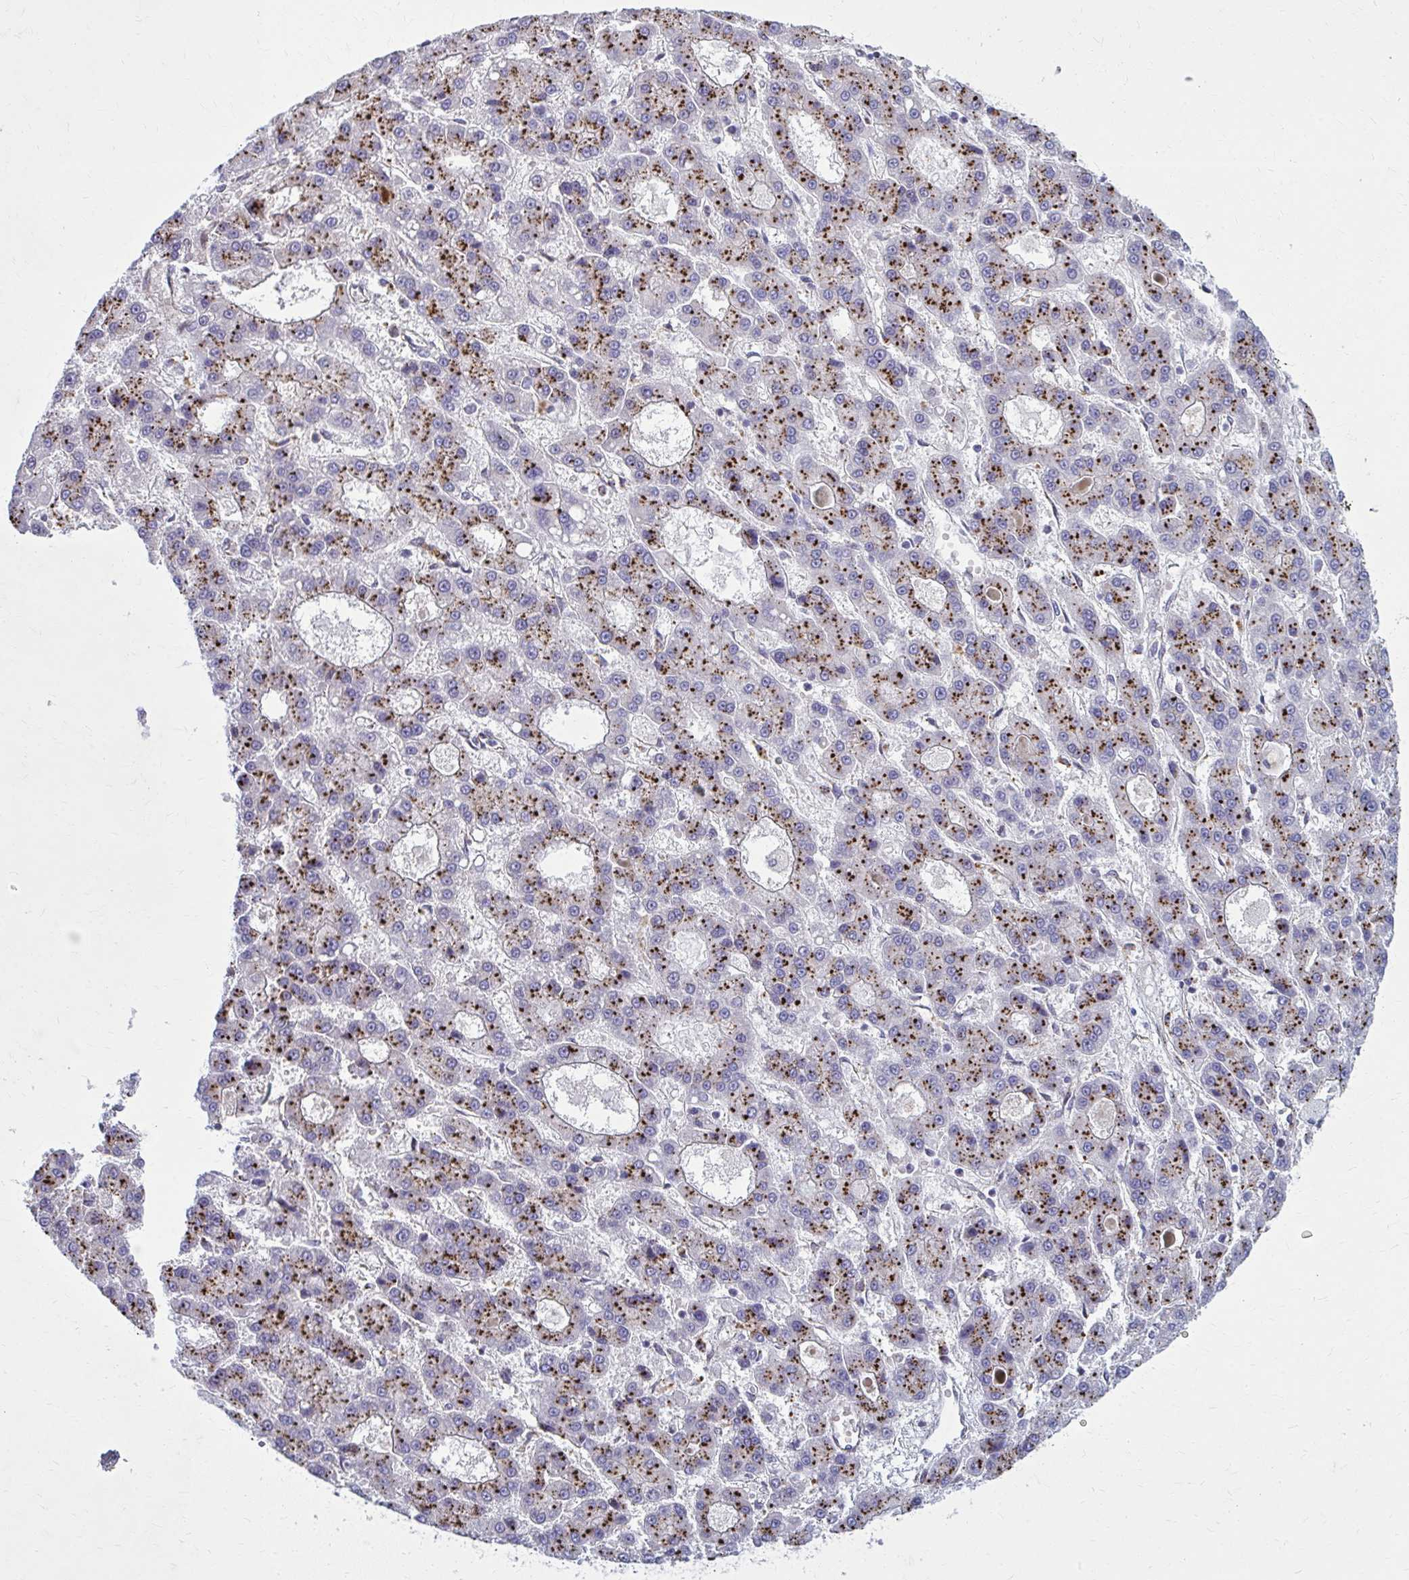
{"staining": {"intensity": "strong", "quantity": ">75%", "location": "cytoplasmic/membranous"}, "tissue": "liver cancer", "cell_type": "Tumor cells", "image_type": "cancer", "snomed": [{"axis": "morphology", "description": "Carcinoma, Hepatocellular, NOS"}, {"axis": "topography", "description": "Liver"}], "caption": "Strong cytoplasmic/membranous positivity is seen in approximately >75% of tumor cells in liver cancer (hepatocellular carcinoma).", "gene": "LRRC4B", "patient": {"sex": "male", "age": 70}}